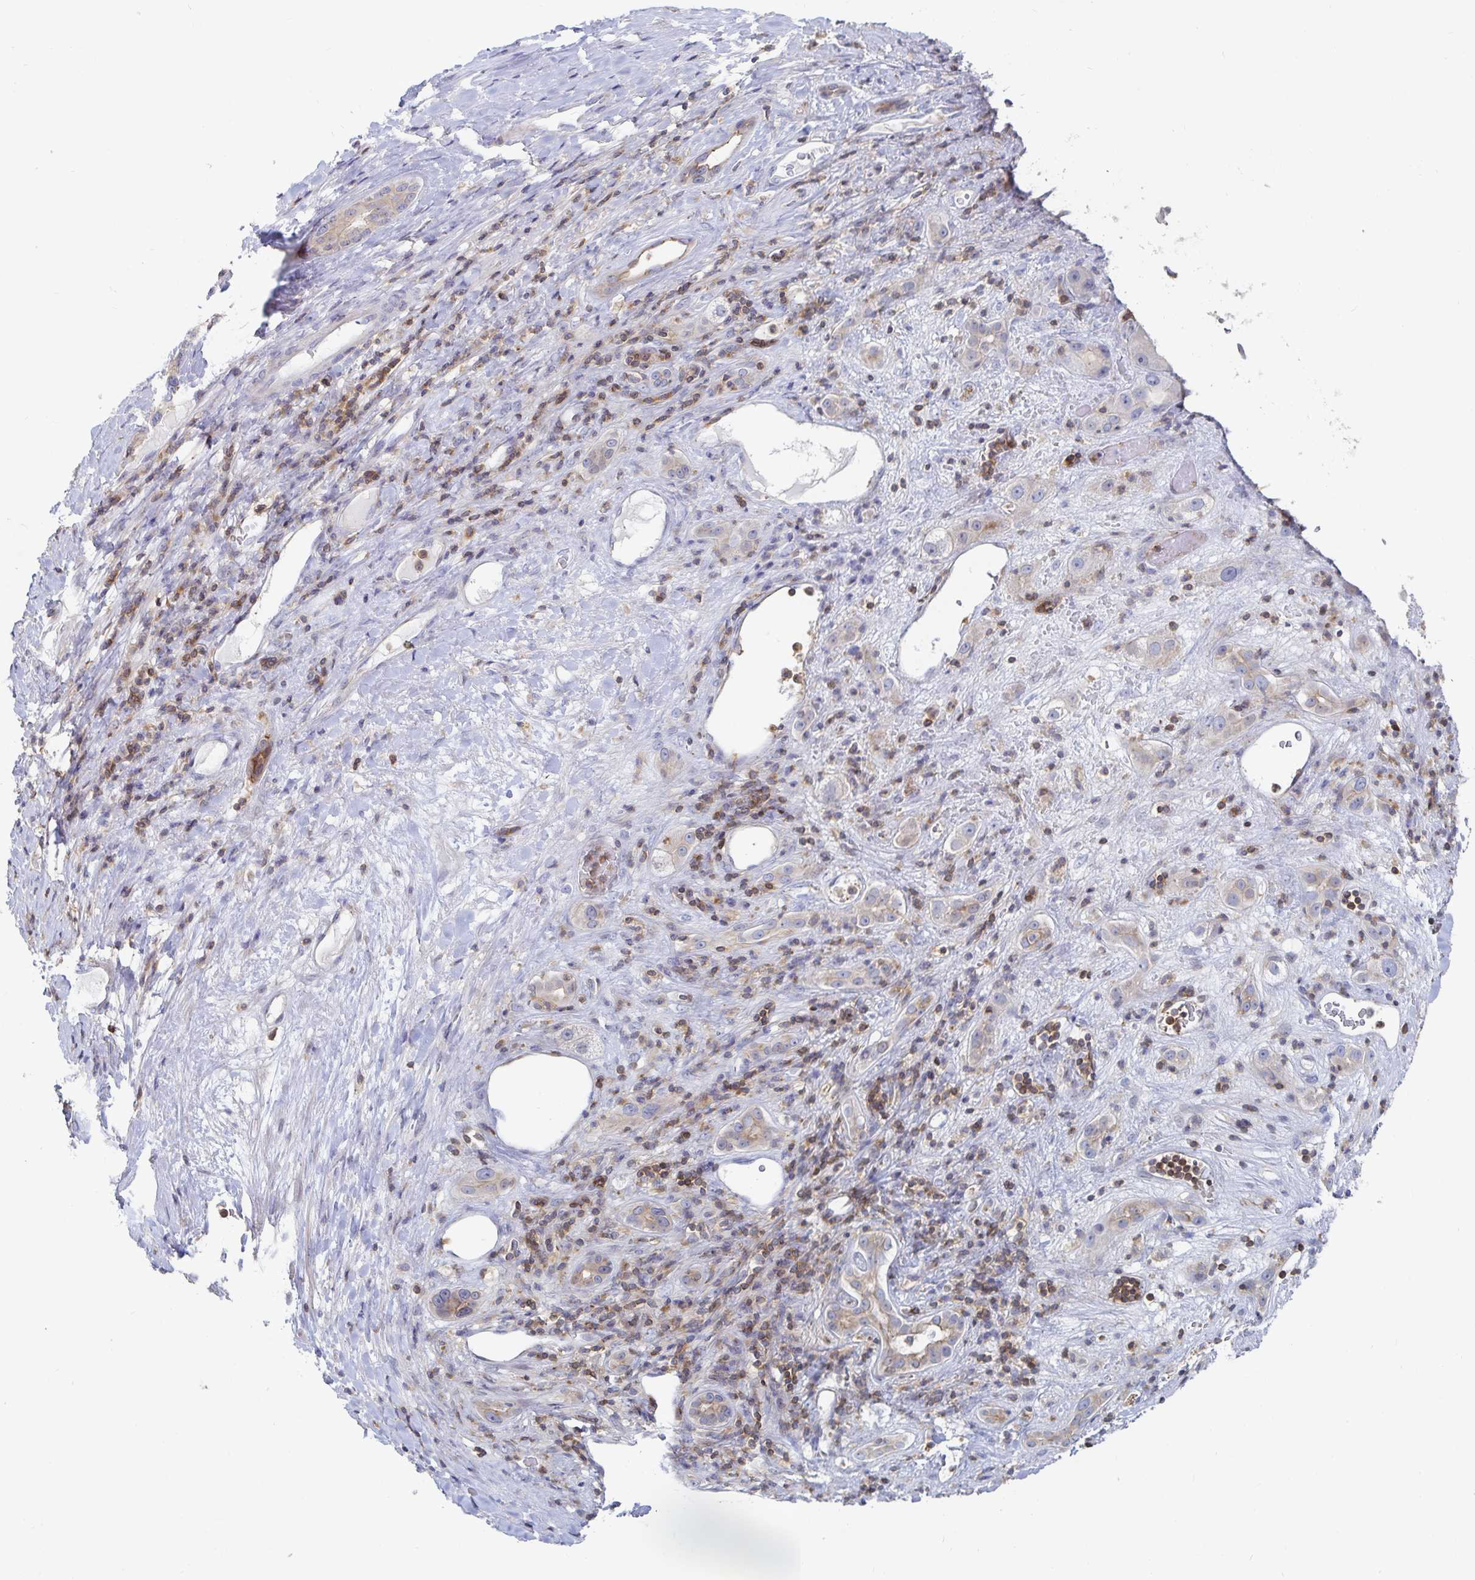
{"staining": {"intensity": "negative", "quantity": "none", "location": "none"}, "tissue": "liver cancer", "cell_type": "Tumor cells", "image_type": "cancer", "snomed": [{"axis": "morphology", "description": "Carcinoma, Hepatocellular, NOS"}, {"axis": "topography", "description": "Liver"}], "caption": "Protein analysis of liver cancer shows no significant expression in tumor cells.", "gene": "PIK3CD", "patient": {"sex": "female", "age": 73}}